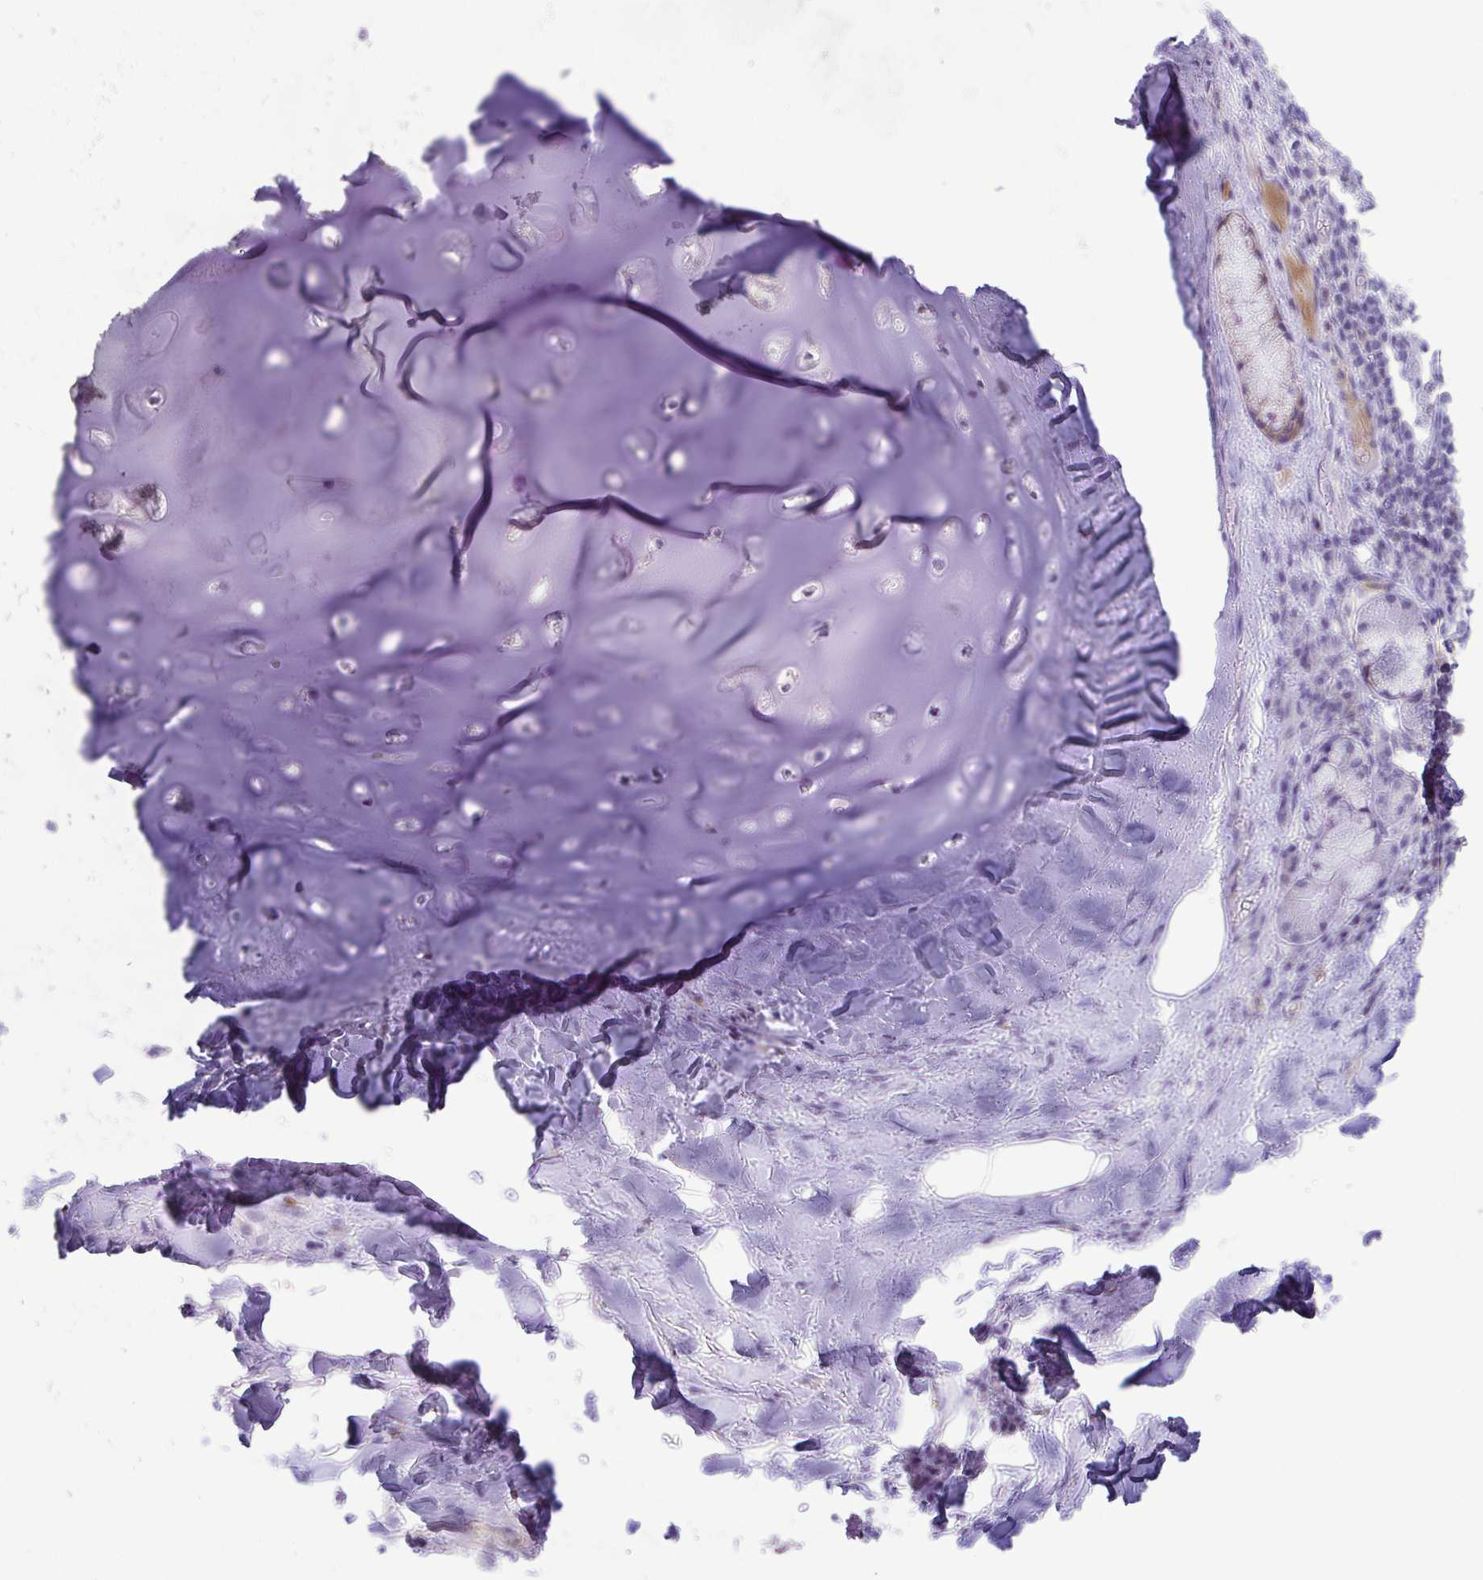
{"staining": {"intensity": "weak", "quantity": "<25%", "location": "cytoplasmic/membranous"}, "tissue": "soft tissue", "cell_type": "Chondrocytes", "image_type": "normal", "snomed": [{"axis": "morphology", "description": "Normal tissue, NOS"}, {"axis": "topography", "description": "Cartilage tissue"}, {"axis": "topography", "description": "Bronchus"}], "caption": "There is no significant positivity in chondrocytes of soft tissue. (Stains: DAB immunohistochemistry (IHC) with hematoxylin counter stain, Microscopy: brightfield microscopy at high magnification).", "gene": "PGLYRP1", "patient": {"sex": "male", "age": 56}}